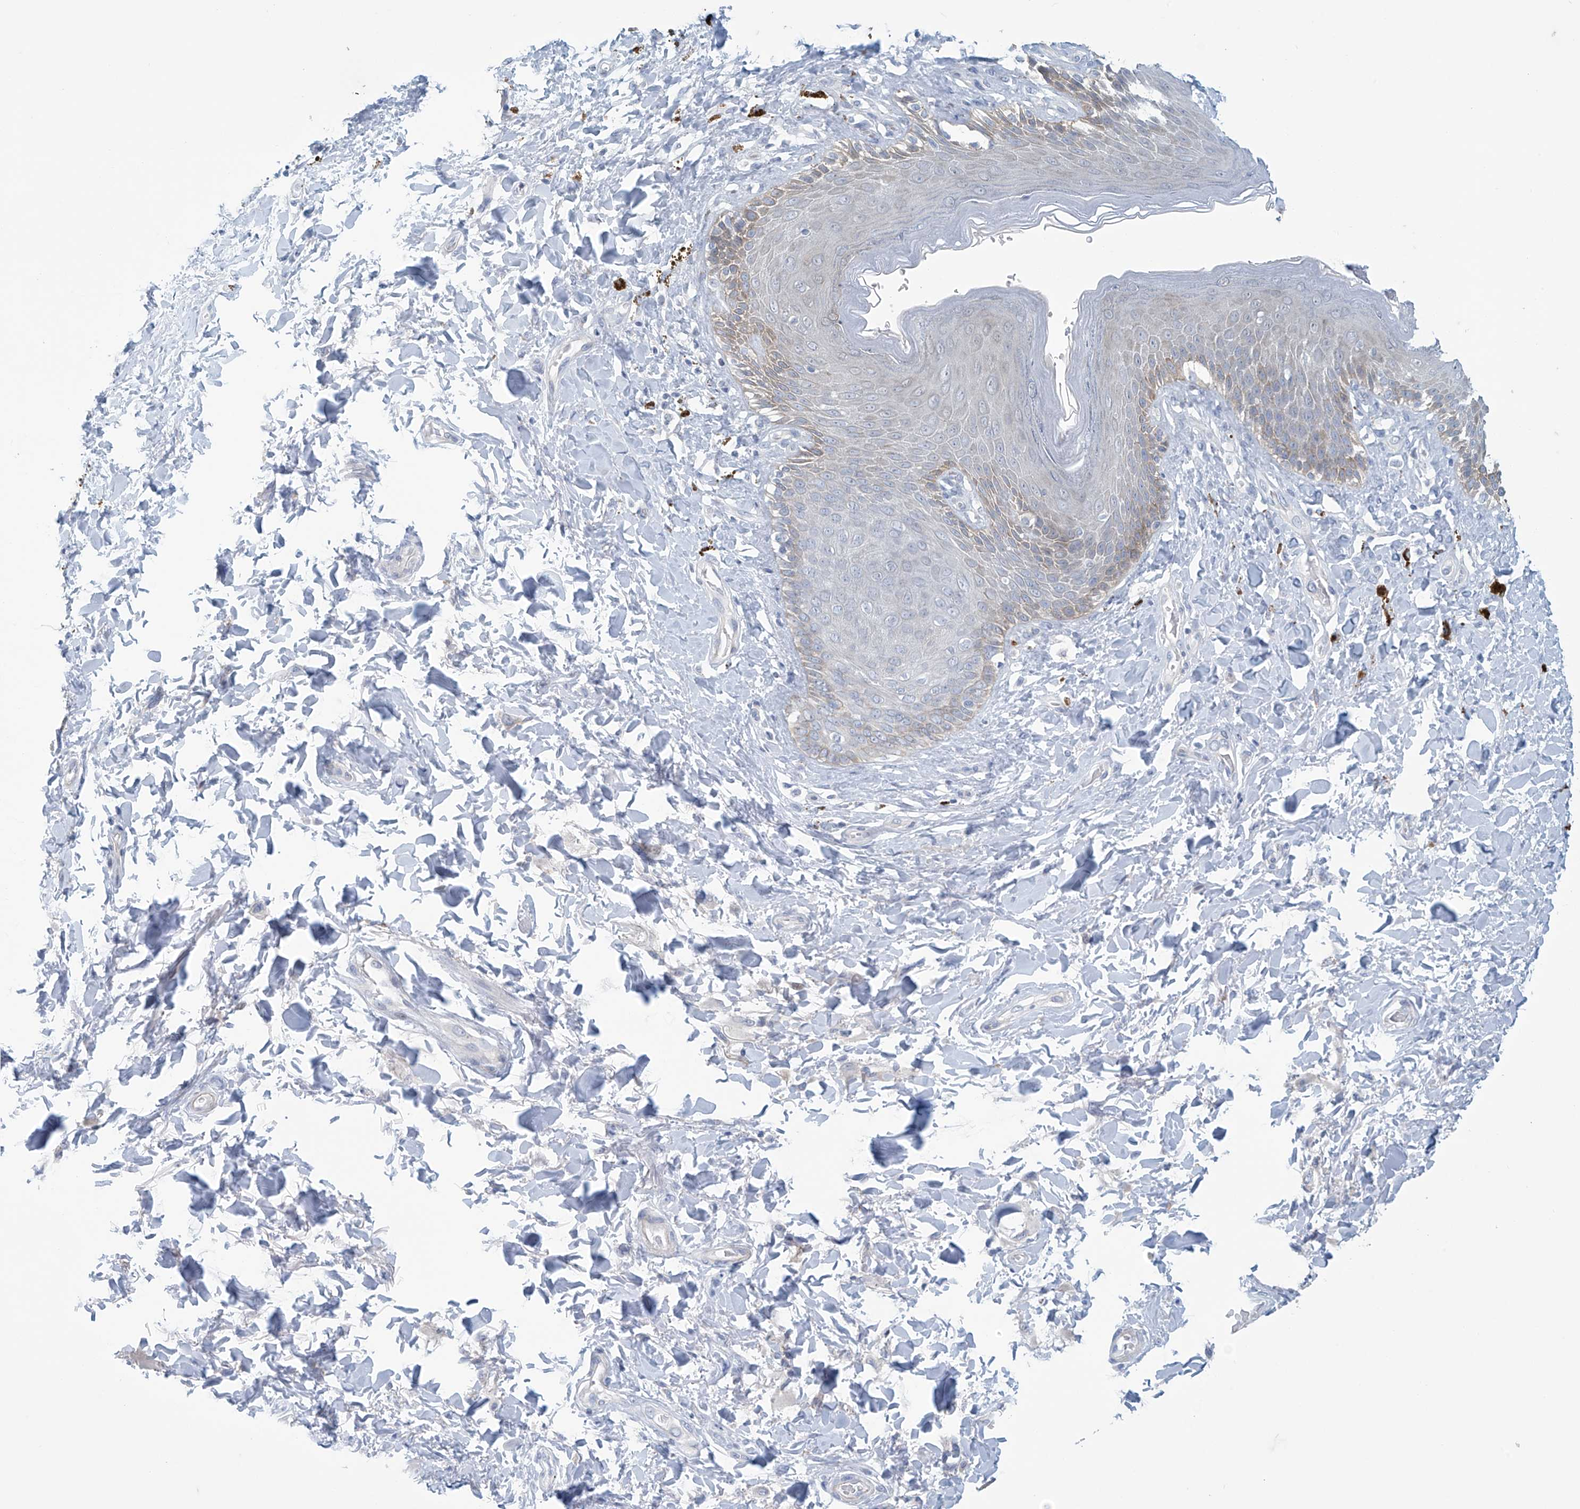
{"staining": {"intensity": "moderate", "quantity": "25%-75%", "location": "cytoplasmic/membranous"}, "tissue": "skin", "cell_type": "Epidermal cells", "image_type": "normal", "snomed": [{"axis": "morphology", "description": "Normal tissue, NOS"}, {"axis": "topography", "description": "Anal"}], "caption": "Immunohistochemical staining of normal human skin displays 25%-75% levels of moderate cytoplasmic/membranous protein expression in approximately 25%-75% of epidermal cells.", "gene": "SLC35A5", "patient": {"sex": "female", "age": 78}}